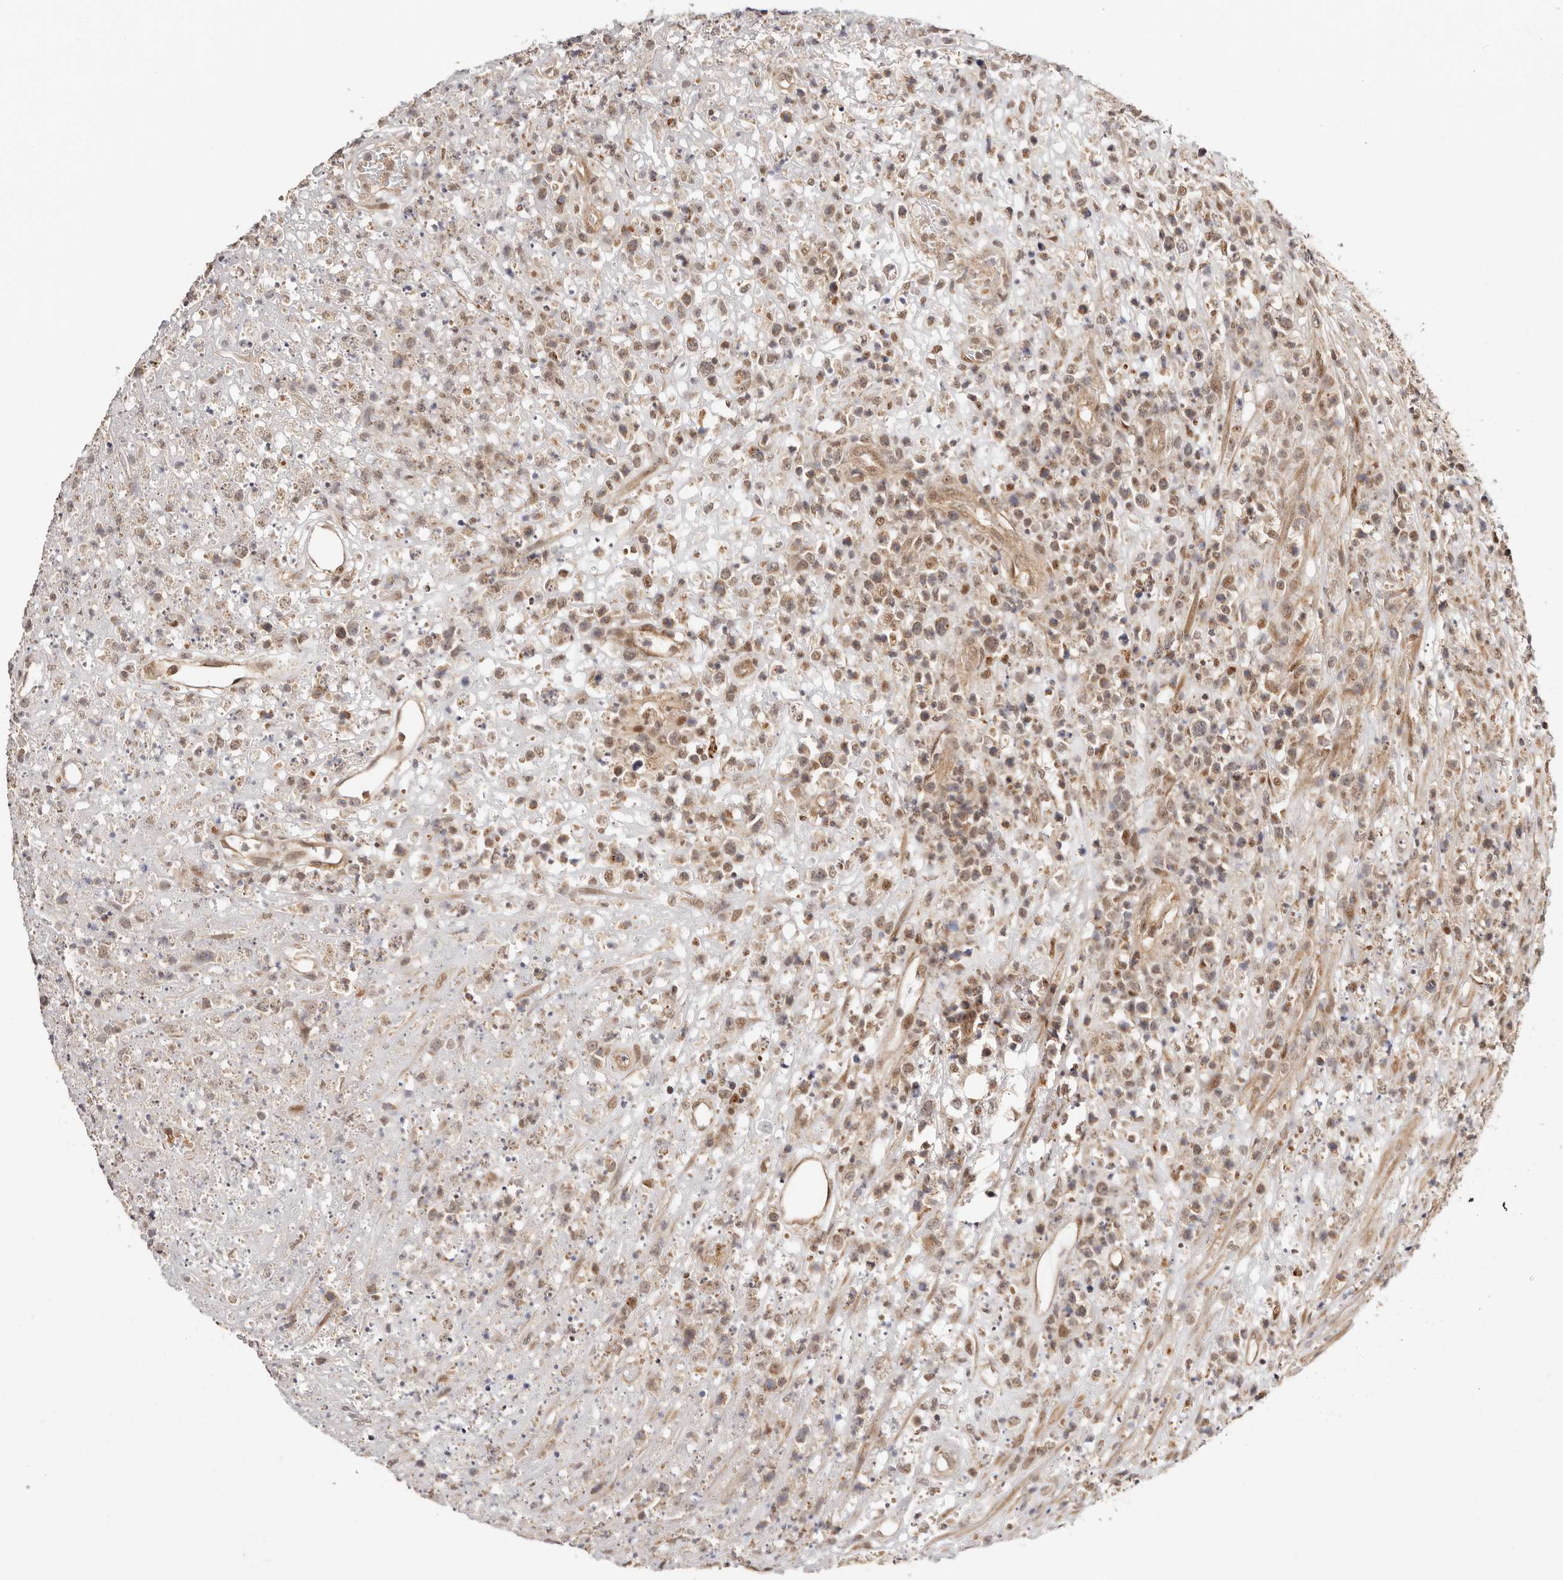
{"staining": {"intensity": "weak", "quantity": "25%-75%", "location": "cytoplasmic/membranous,nuclear"}, "tissue": "lymphoma", "cell_type": "Tumor cells", "image_type": "cancer", "snomed": [{"axis": "morphology", "description": "Malignant lymphoma, non-Hodgkin's type, High grade"}, {"axis": "topography", "description": "Colon"}], "caption": "Immunohistochemical staining of high-grade malignant lymphoma, non-Hodgkin's type displays weak cytoplasmic/membranous and nuclear protein expression in approximately 25%-75% of tumor cells.", "gene": "CTNNBL1", "patient": {"sex": "female", "age": 53}}